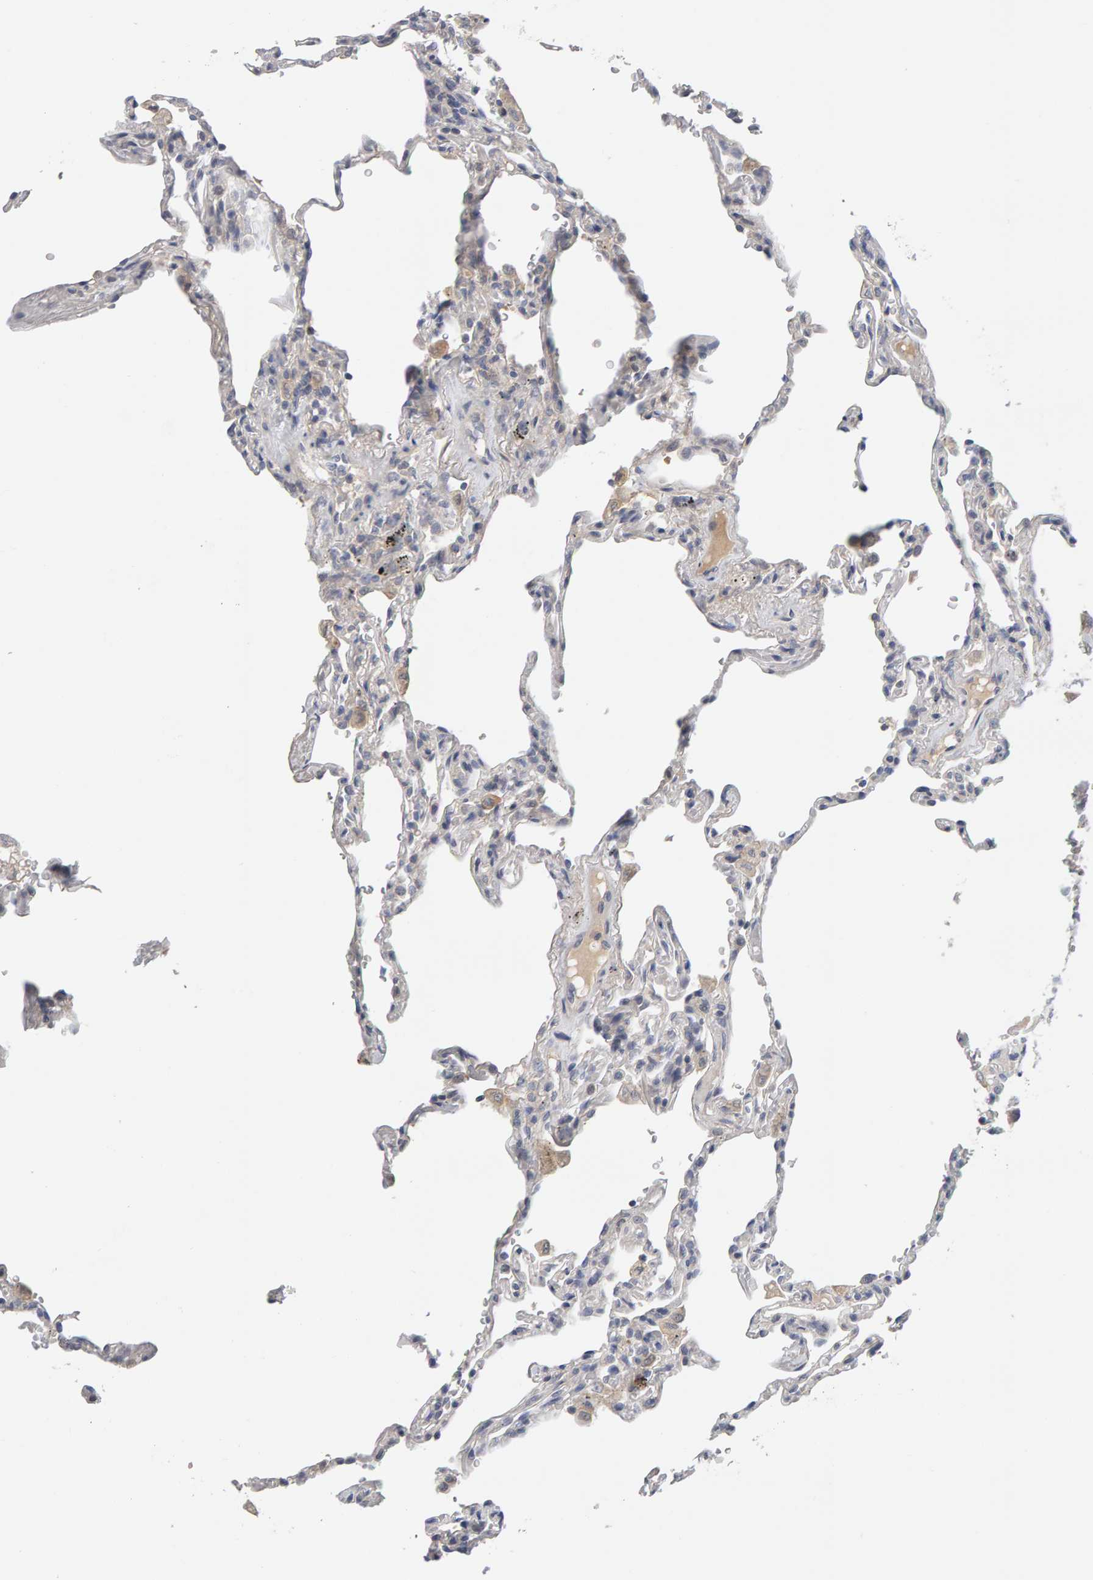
{"staining": {"intensity": "negative", "quantity": "none", "location": "none"}, "tissue": "lung", "cell_type": "Alveolar cells", "image_type": "normal", "snomed": [{"axis": "morphology", "description": "Normal tissue, NOS"}, {"axis": "topography", "description": "Lung"}], "caption": "High magnification brightfield microscopy of unremarkable lung stained with DAB (brown) and counterstained with hematoxylin (blue): alveolar cells show no significant staining. Brightfield microscopy of IHC stained with DAB (brown) and hematoxylin (blue), captured at high magnification.", "gene": "GFUS", "patient": {"sex": "male", "age": 59}}